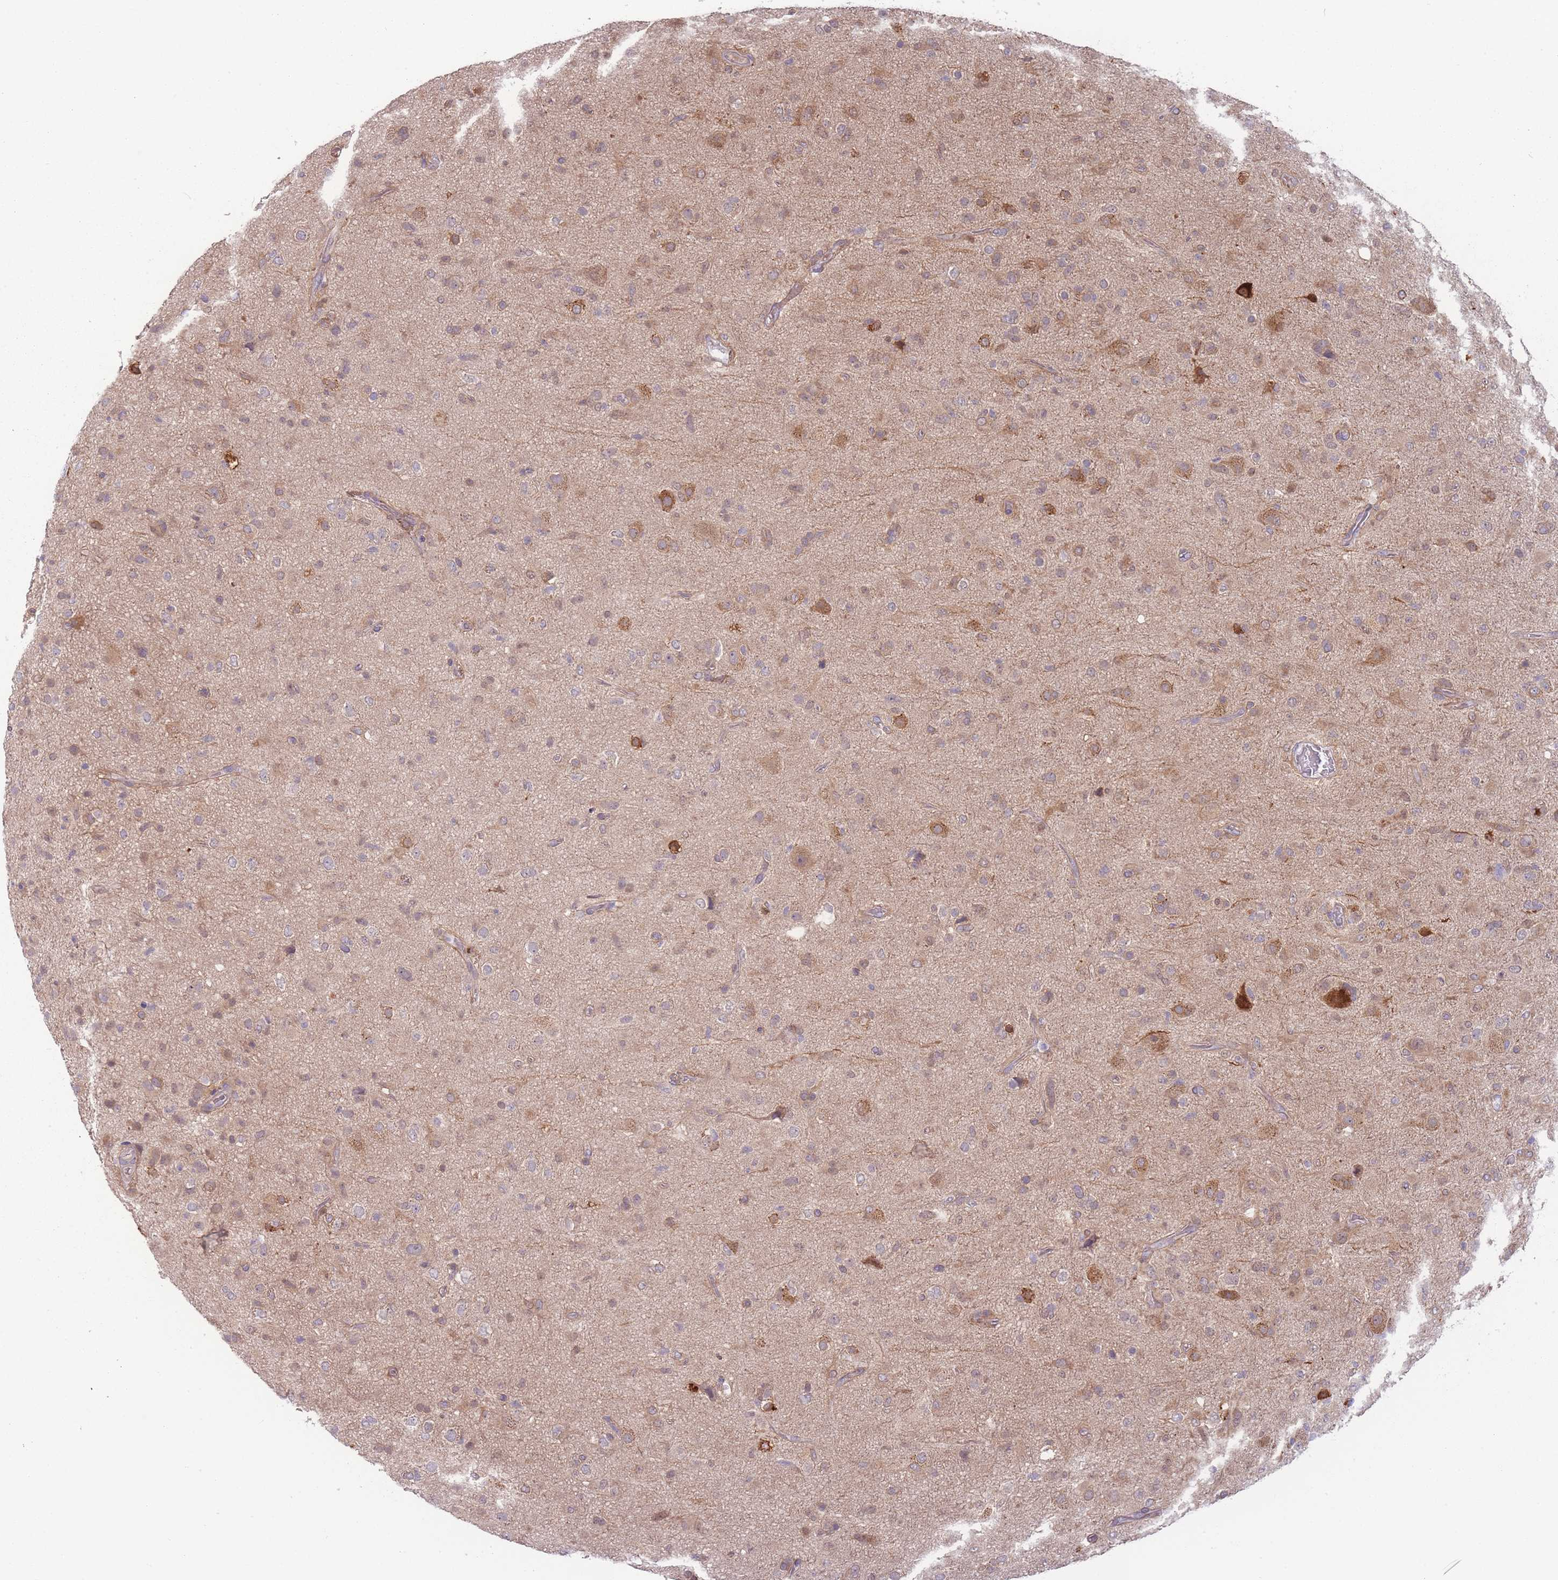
{"staining": {"intensity": "moderate", "quantity": "<25%", "location": "cytoplasmic/membranous"}, "tissue": "glioma", "cell_type": "Tumor cells", "image_type": "cancer", "snomed": [{"axis": "morphology", "description": "Glioma, malignant, Low grade"}, {"axis": "topography", "description": "Brain"}], "caption": "This histopathology image reveals immunohistochemistry staining of human malignant glioma (low-grade), with low moderate cytoplasmic/membranous positivity in about <25% of tumor cells.", "gene": "SPHKAP", "patient": {"sex": "male", "age": 65}}